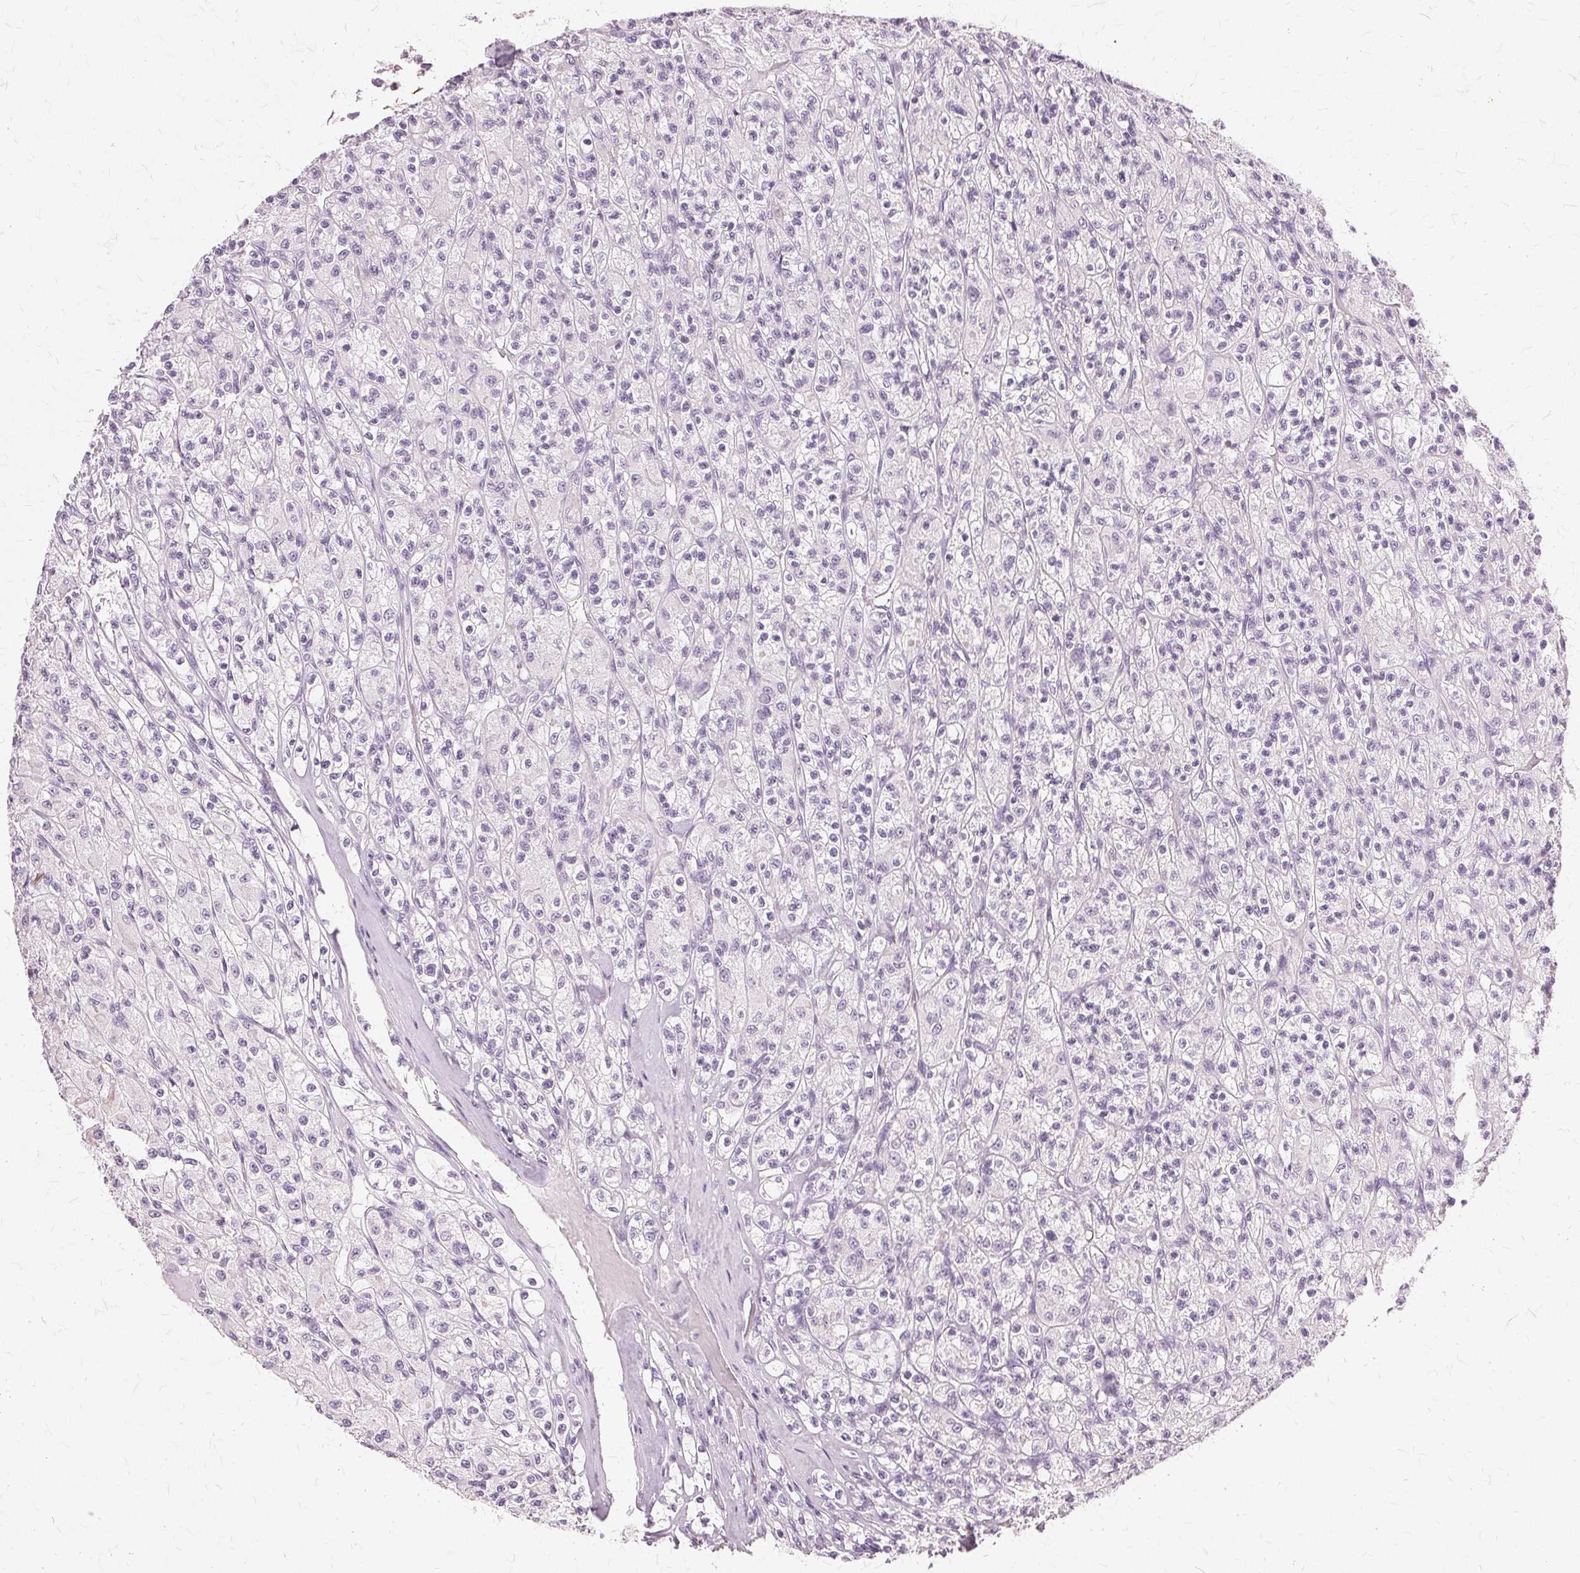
{"staining": {"intensity": "negative", "quantity": "none", "location": "none"}, "tissue": "renal cancer", "cell_type": "Tumor cells", "image_type": "cancer", "snomed": [{"axis": "morphology", "description": "Adenocarcinoma, NOS"}, {"axis": "topography", "description": "Kidney"}], "caption": "Immunohistochemical staining of human renal adenocarcinoma exhibits no significant expression in tumor cells.", "gene": "SLC45A3", "patient": {"sex": "female", "age": 70}}